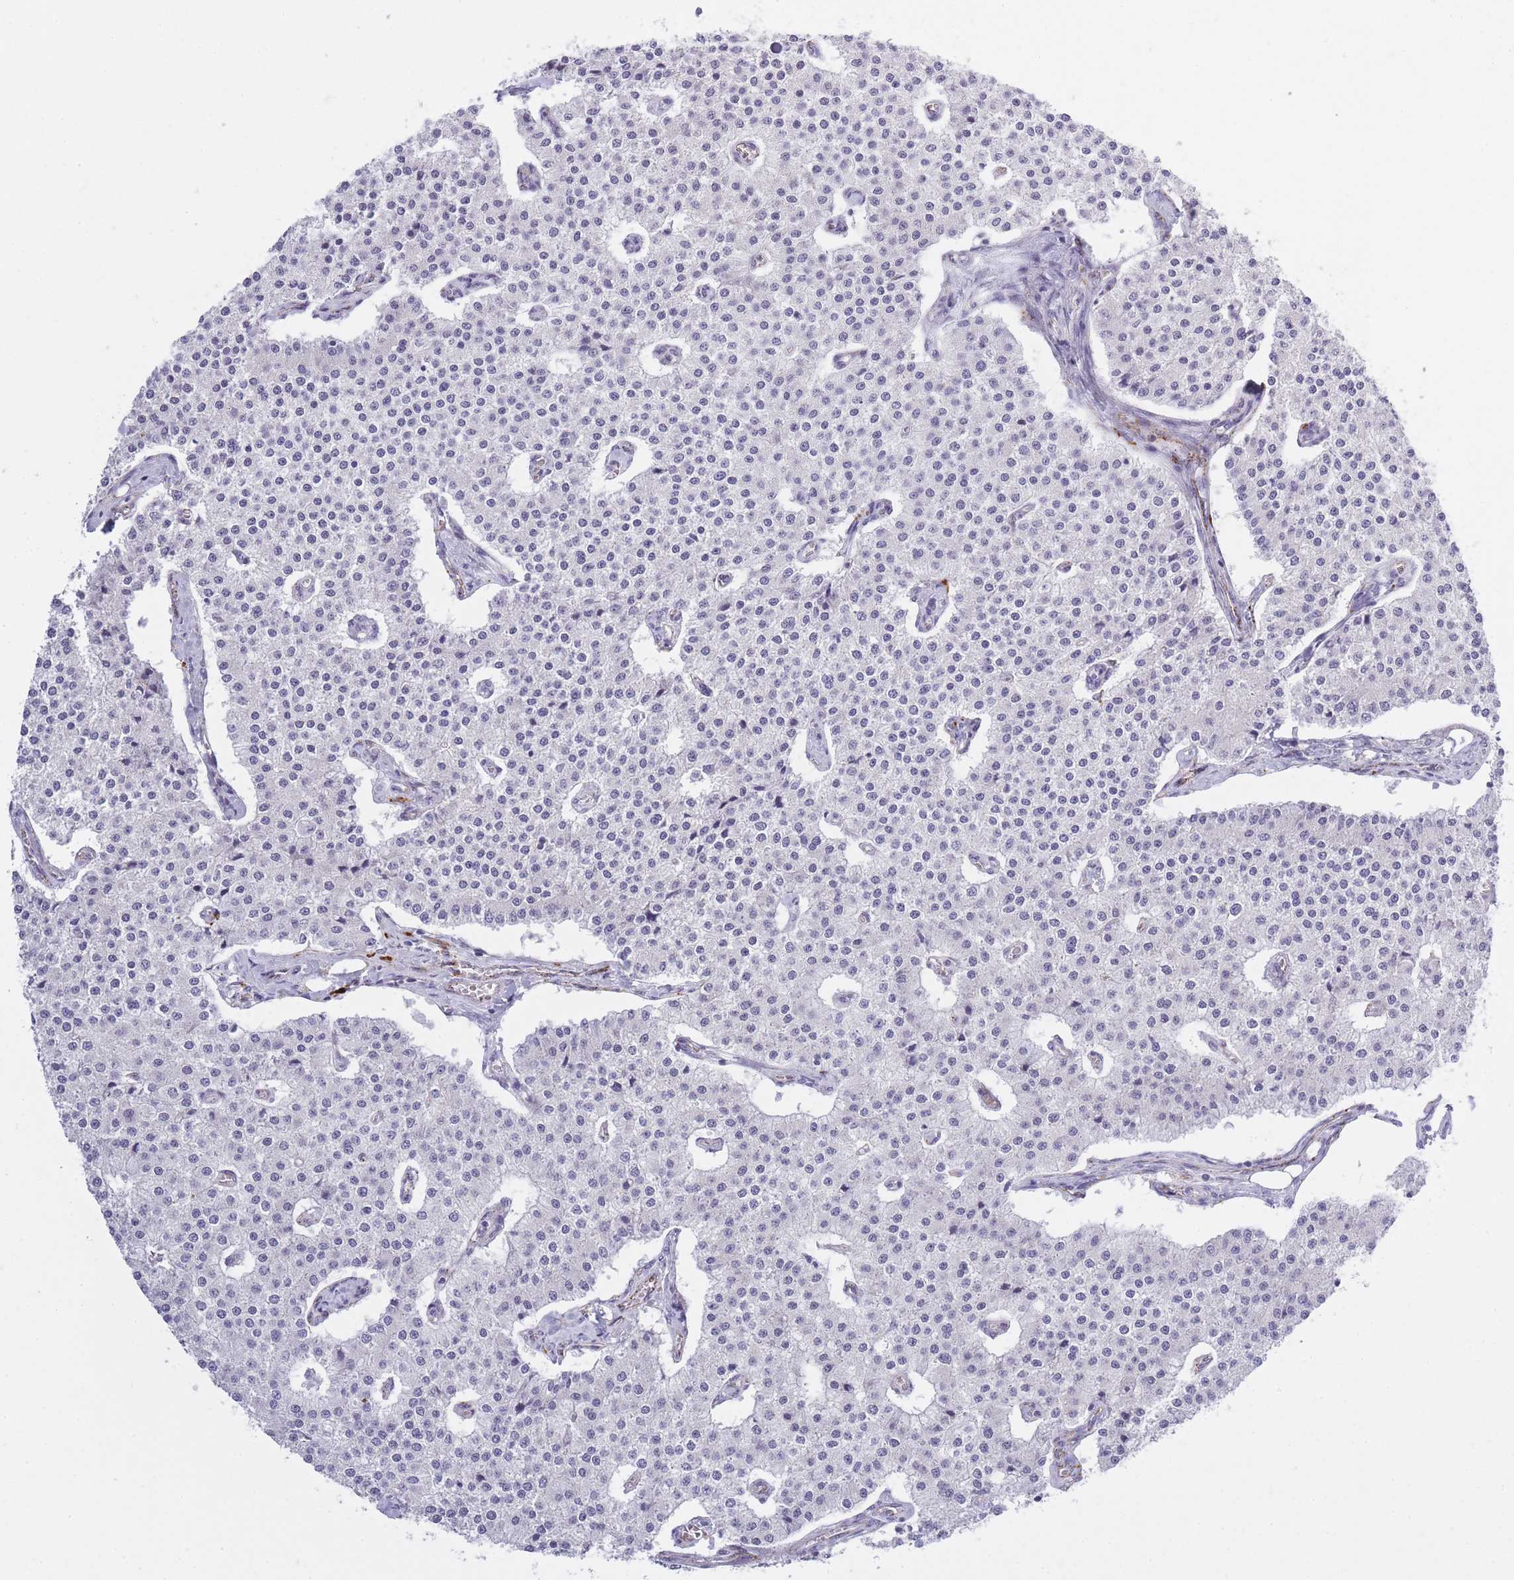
{"staining": {"intensity": "negative", "quantity": "none", "location": "none"}, "tissue": "carcinoid", "cell_type": "Tumor cells", "image_type": "cancer", "snomed": [{"axis": "morphology", "description": "Carcinoid, malignant, NOS"}, {"axis": "topography", "description": "Colon"}], "caption": "The photomicrograph reveals no significant expression in tumor cells of malignant carcinoid.", "gene": "RHO", "patient": {"sex": "female", "age": 52}}